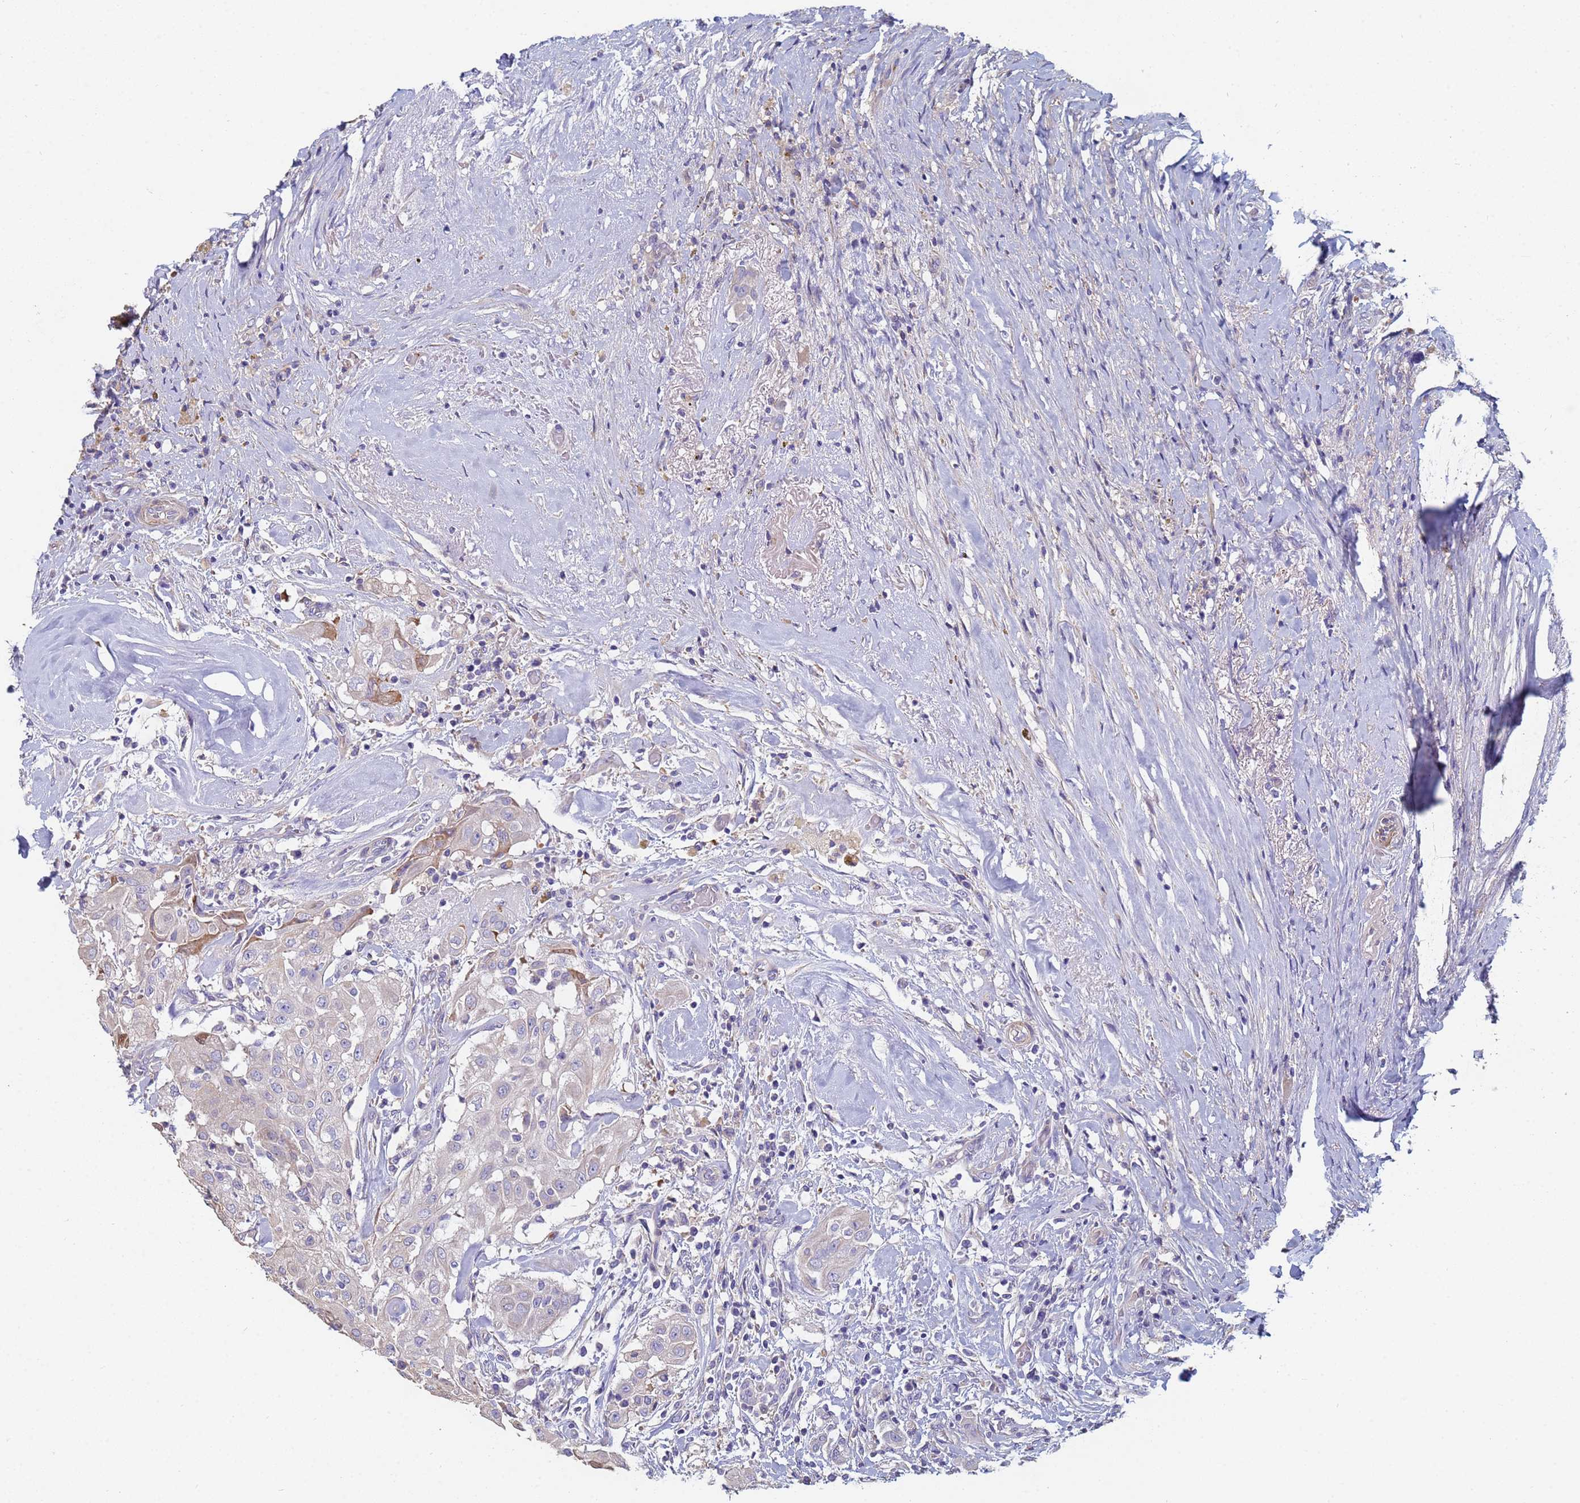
{"staining": {"intensity": "negative", "quantity": "none", "location": "none"}, "tissue": "thyroid cancer", "cell_type": "Tumor cells", "image_type": "cancer", "snomed": [{"axis": "morphology", "description": "Papillary adenocarcinoma, NOS"}, {"axis": "topography", "description": "Thyroid gland"}], "caption": "Human thyroid cancer (papillary adenocarcinoma) stained for a protein using IHC shows no expression in tumor cells.", "gene": "ABCA8", "patient": {"sex": "female", "age": 59}}